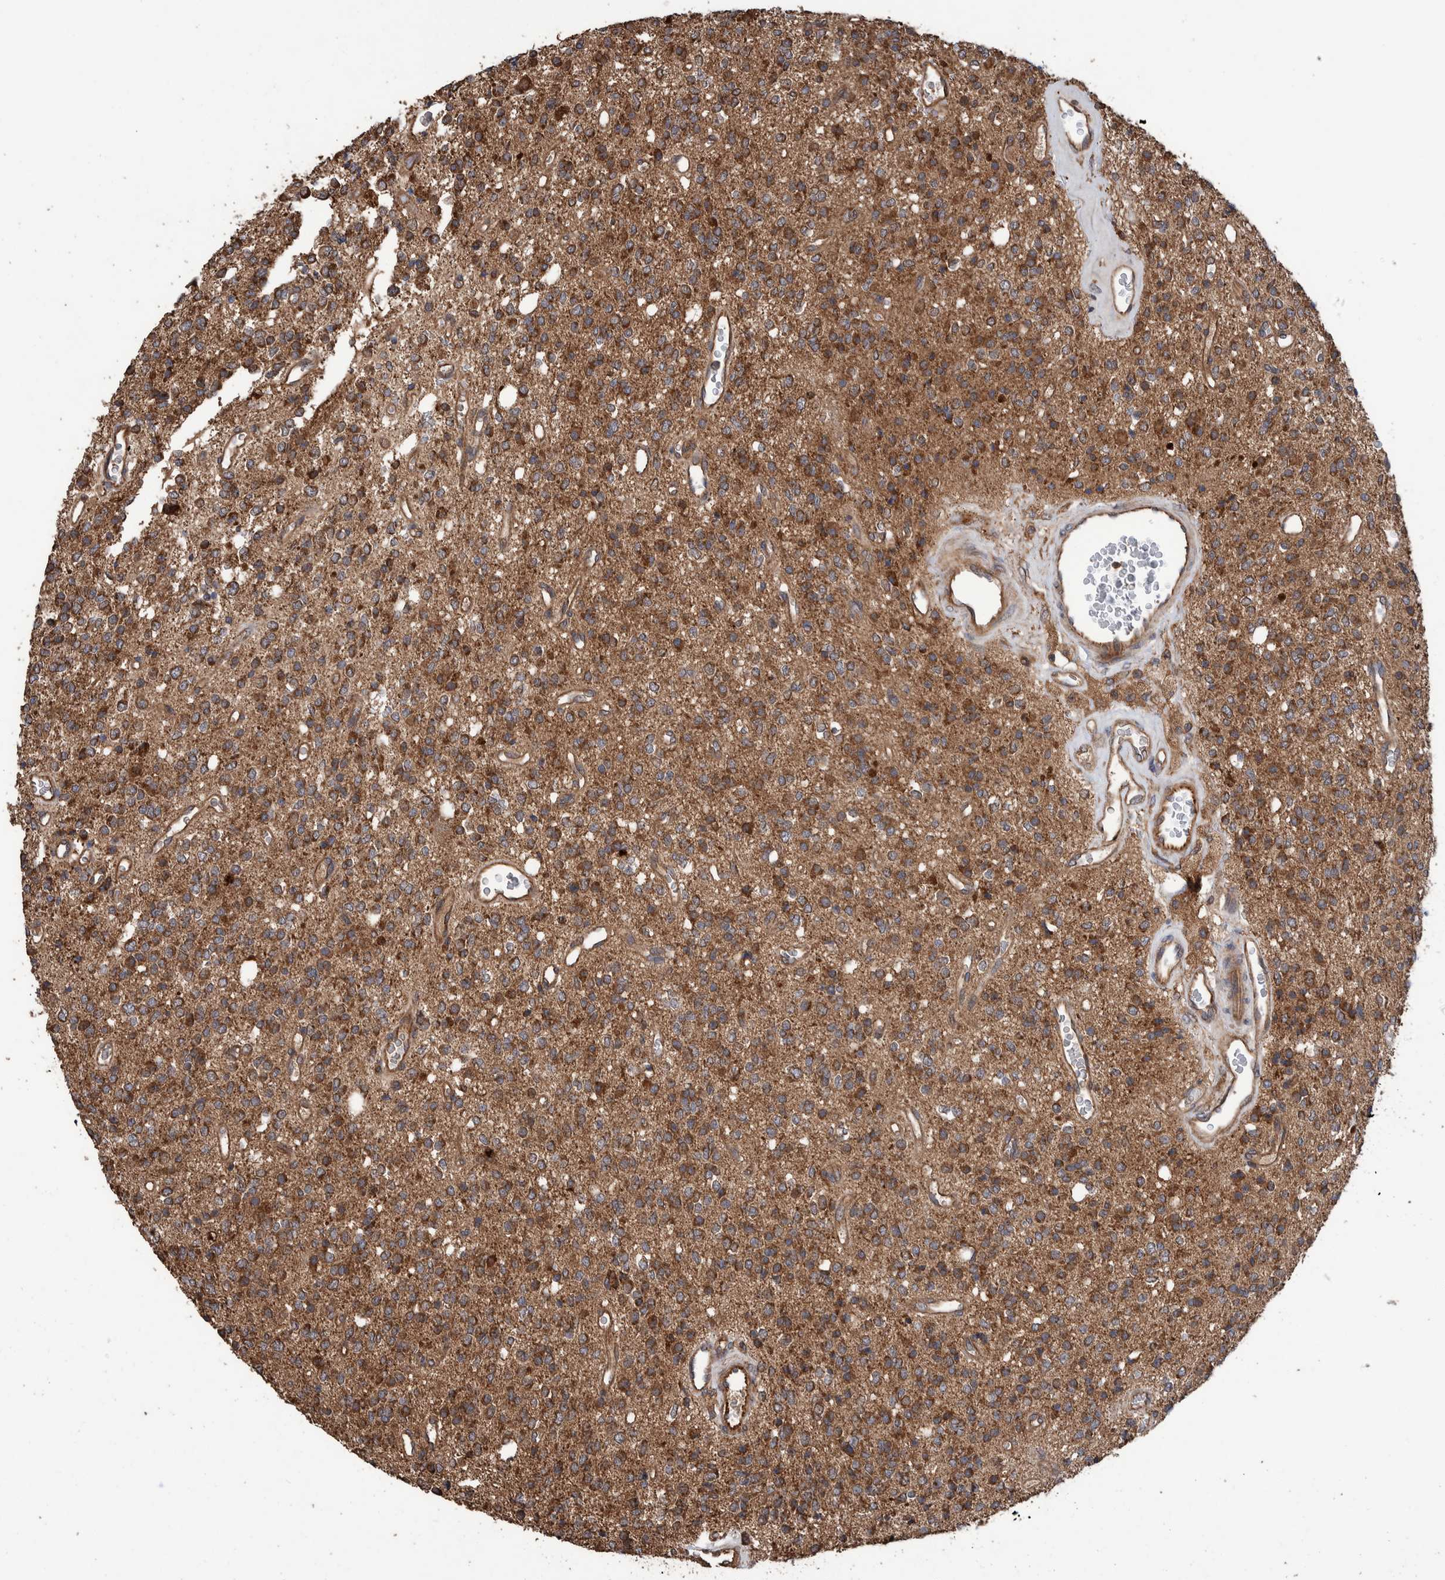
{"staining": {"intensity": "strong", "quantity": ">75%", "location": "cytoplasmic/membranous"}, "tissue": "glioma", "cell_type": "Tumor cells", "image_type": "cancer", "snomed": [{"axis": "morphology", "description": "Glioma, malignant, High grade"}, {"axis": "topography", "description": "Brain"}], "caption": "Tumor cells reveal high levels of strong cytoplasmic/membranous expression in about >75% of cells in high-grade glioma (malignant). The protein is stained brown, and the nuclei are stained in blue (DAB (3,3'-diaminobenzidine) IHC with brightfield microscopy, high magnification).", "gene": "TRIM16", "patient": {"sex": "male", "age": 34}}